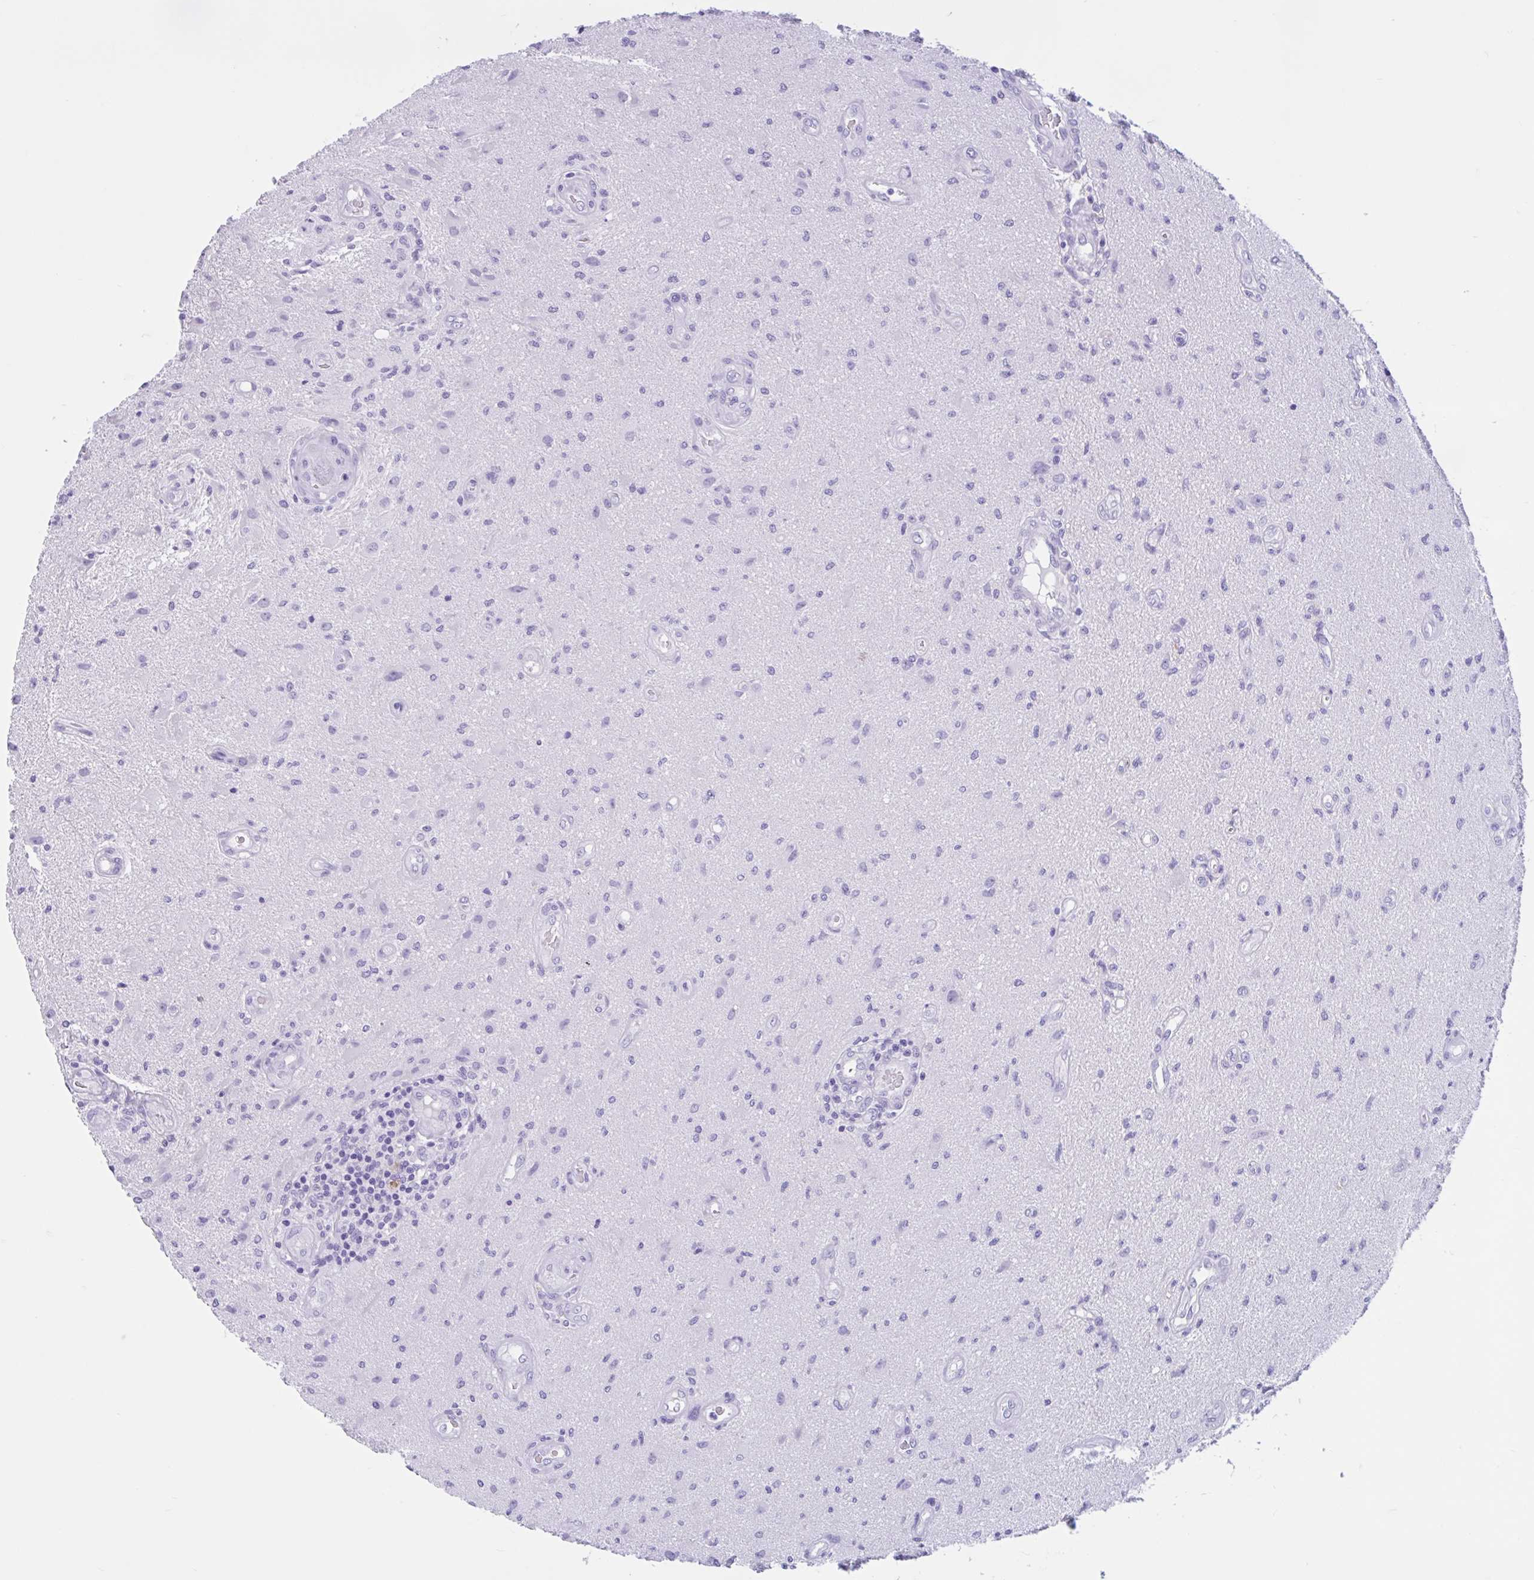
{"staining": {"intensity": "negative", "quantity": "none", "location": "none"}, "tissue": "glioma", "cell_type": "Tumor cells", "image_type": "cancer", "snomed": [{"axis": "morphology", "description": "Glioma, malignant, High grade"}, {"axis": "topography", "description": "Brain"}], "caption": "Immunohistochemical staining of human glioma displays no significant positivity in tumor cells.", "gene": "ZNF319", "patient": {"sex": "male", "age": 67}}